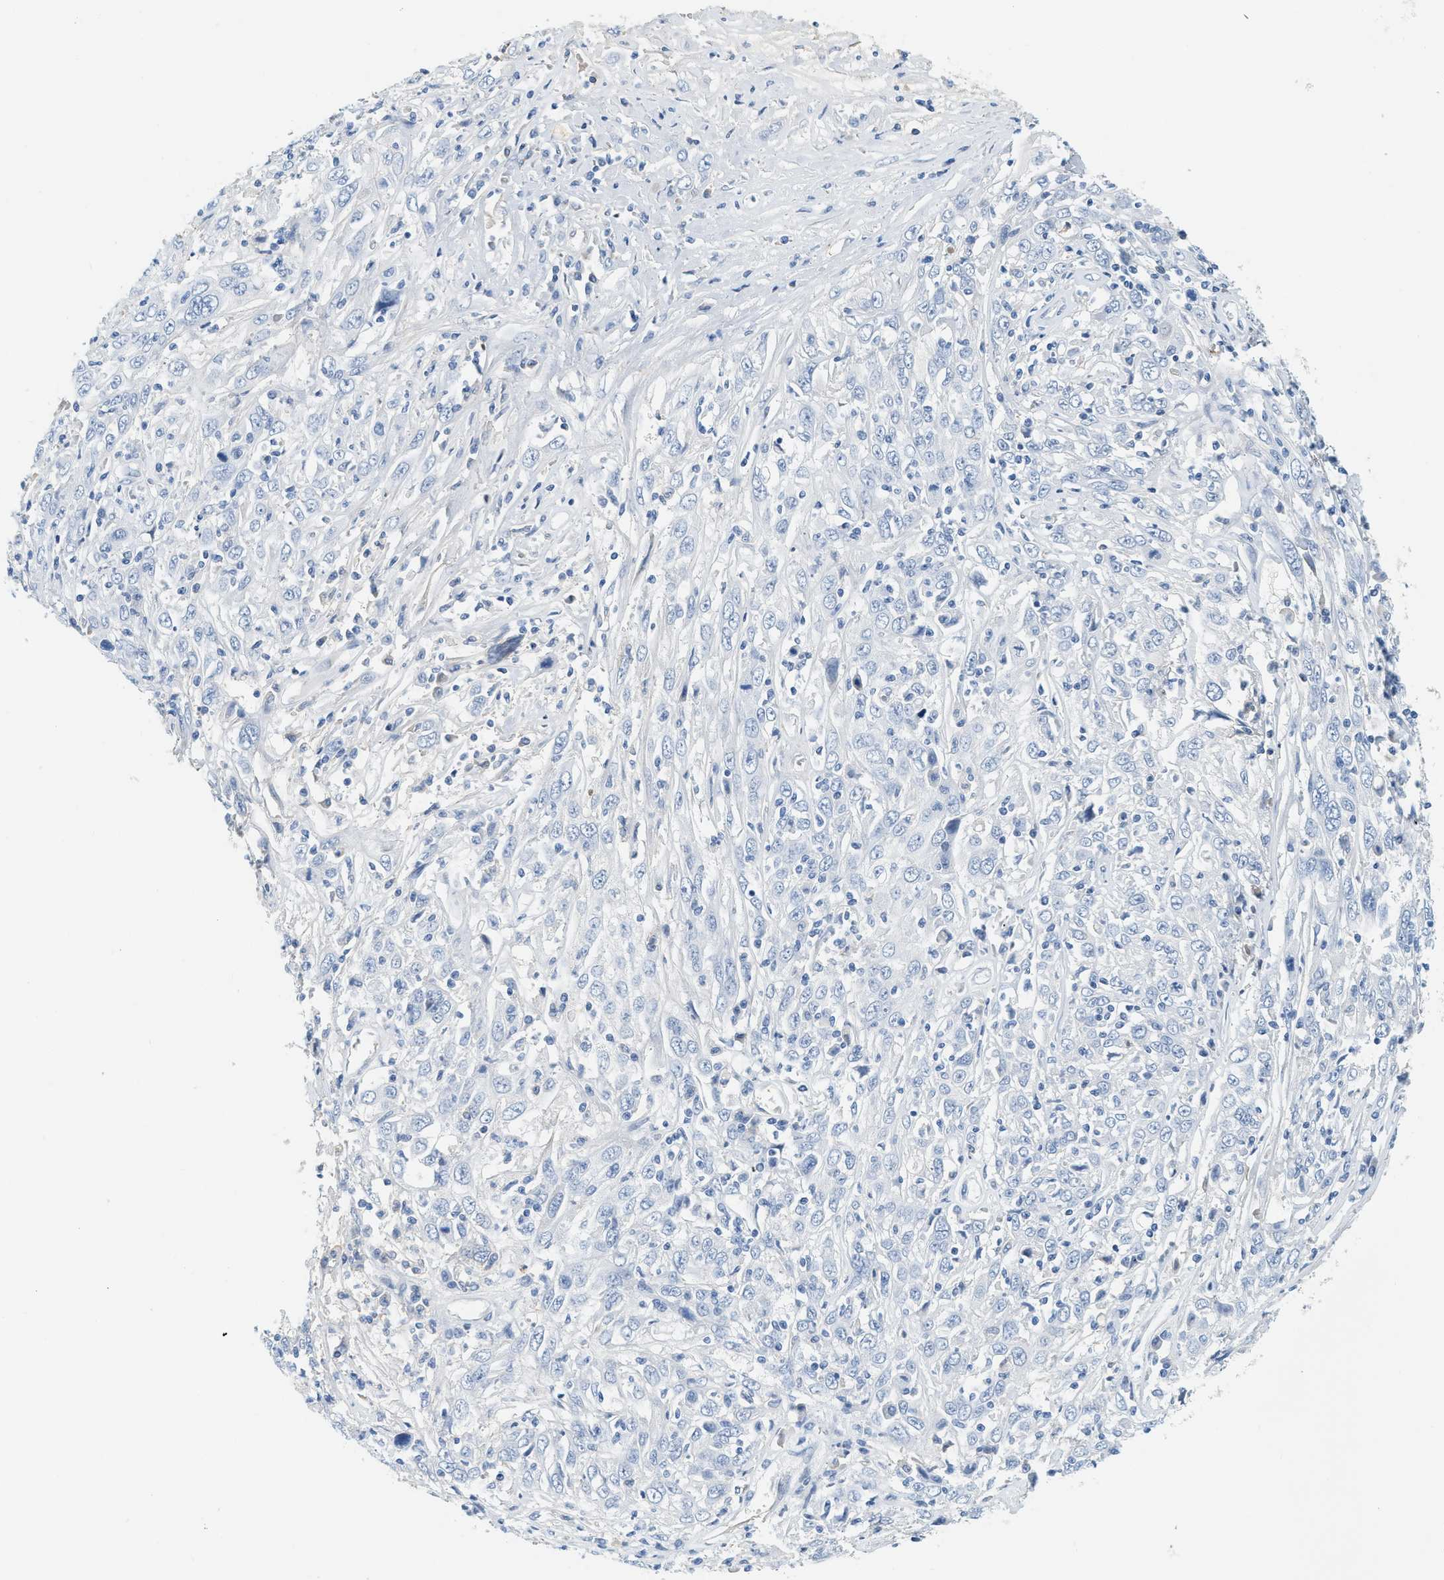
{"staining": {"intensity": "negative", "quantity": "none", "location": "none"}, "tissue": "cervical cancer", "cell_type": "Tumor cells", "image_type": "cancer", "snomed": [{"axis": "morphology", "description": "Squamous cell carcinoma, NOS"}, {"axis": "topography", "description": "Cervix"}], "caption": "Histopathology image shows no protein expression in tumor cells of cervical cancer (squamous cell carcinoma) tissue. (Immunohistochemistry, brightfield microscopy, high magnification).", "gene": "LCN2", "patient": {"sex": "female", "age": 46}}